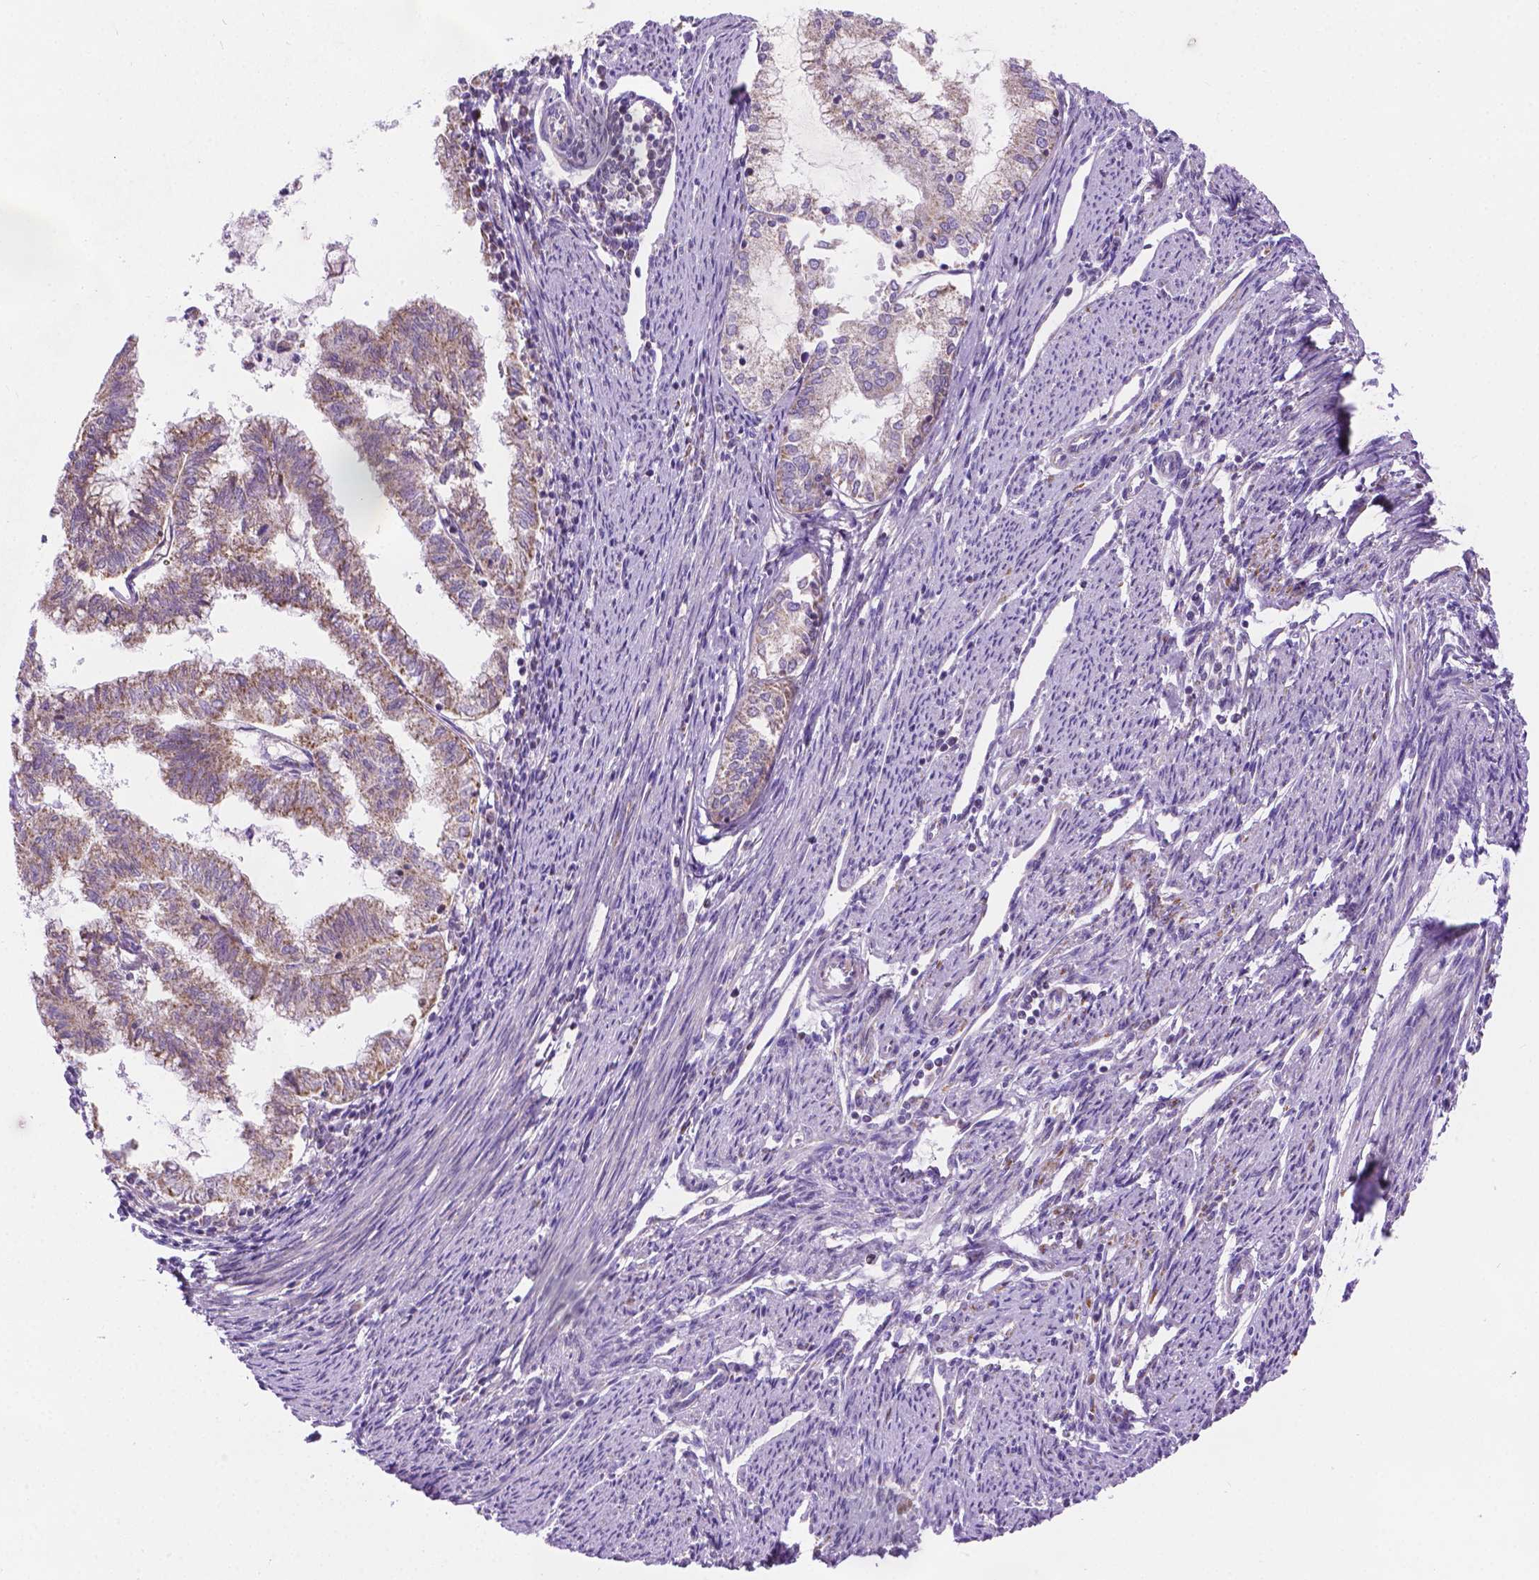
{"staining": {"intensity": "weak", "quantity": ">75%", "location": "cytoplasmic/membranous"}, "tissue": "endometrial cancer", "cell_type": "Tumor cells", "image_type": "cancer", "snomed": [{"axis": "morphology", "description": "Adenocarcinoma, NOS"}, {"axis": "topography", "description": "Endometrium"}], "caption": "Immunohistochemistry (IHC) photomicrograph of human adenocarcinoma (endometrial) stained for a protein (brown), which exhibits low levels of weak cytoplasmic/membranous positivity in approximately >75% of tumor cells.", "gene": "CSPG5", "patient": {"sex": "female", "age": 79}}